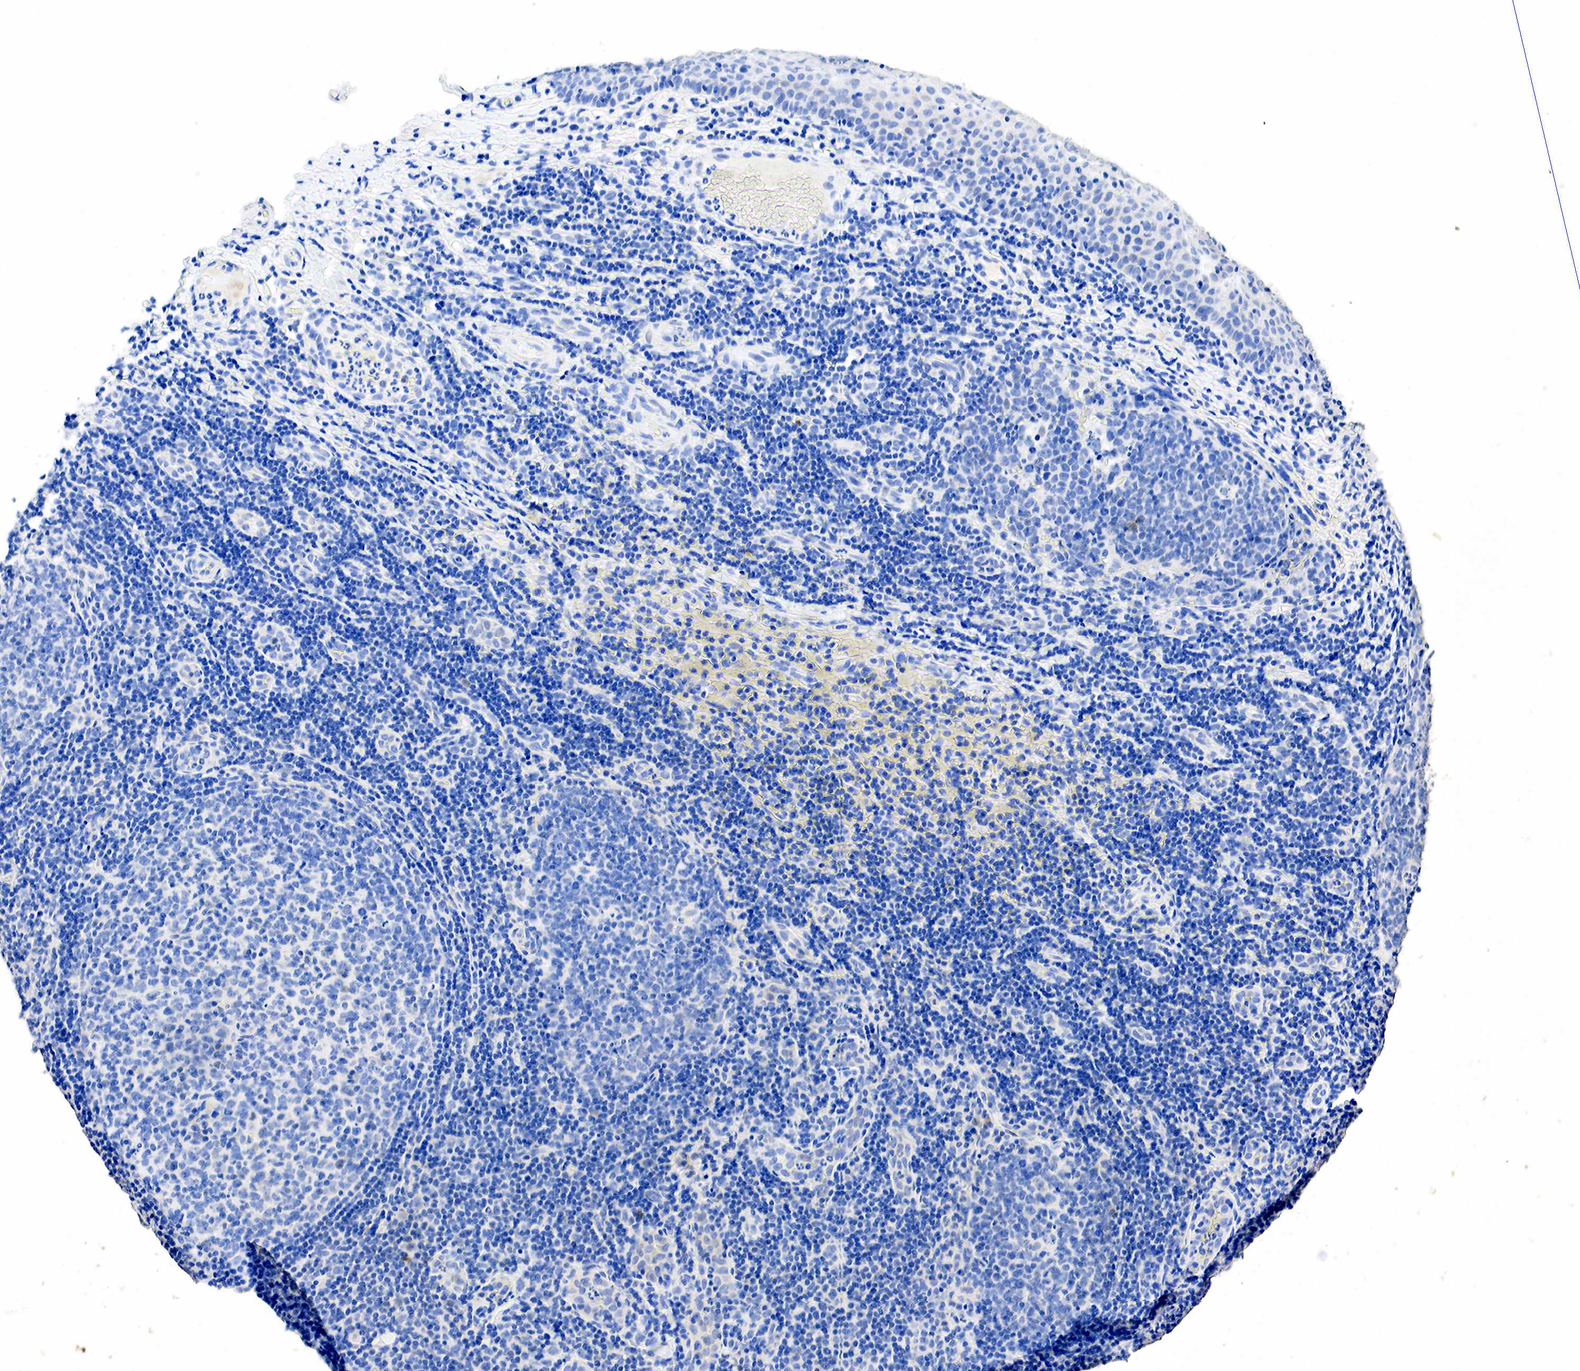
{"staining": {"intensity": "negative", "quantity": "none", "location": "none"}, "tissue": "tonsil", "cell_type": "Germinal center cells", "image_type": "normal", "snomed": [{"axis": "morphology", "description": "Normal tissue, NOS"}, {"axis": "topography", "description": "Tonsil"}], "caption": "This is a histopathology image of IHC staining of benign tonsil, which shows no expression in germinal center cells.", "gene": "SST", "patient": {"sex": "female", "age": 3}}